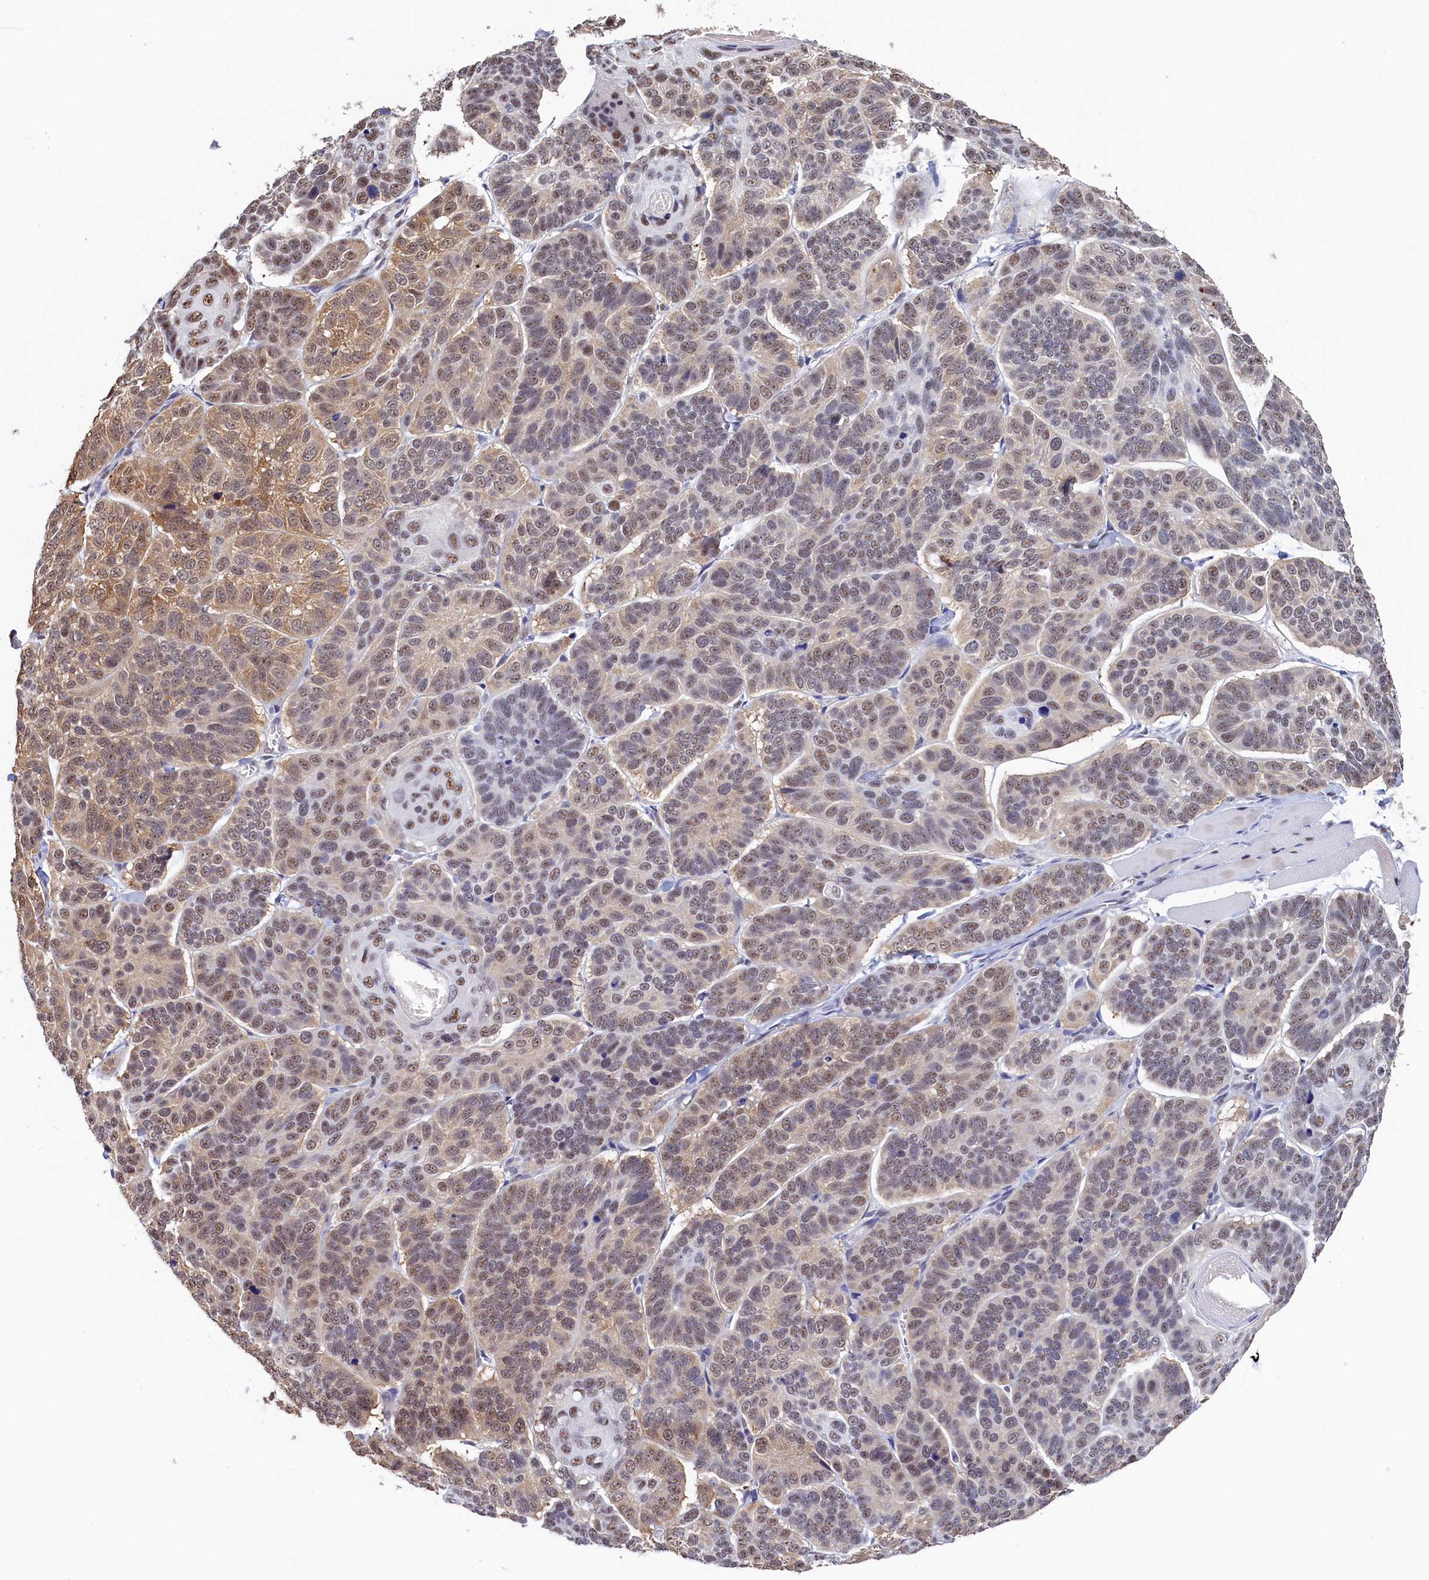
{"staining": {"intensity": "moderate", "quantity": "25%-75%", "location": "cytoplasmic/membranous,nuclear"}, "tissue": "skin cancer", "cell_type": "Tumor cells", "image_type": "cancer", "snomed": [{"axis": "morphology", "description": "Basal cell carcinoma"}, {"axis": "topography", "description": "Skin"}], "caption": "This micrograph displays immunohistochemistry (IHC) staining of human skin cancer, with medium moderate cytoplasmic/membranous and nuclear staining in approximately 25%-75% of tumor cells.", "gene": "MOSPD3", "patient": {"sex": "male", "age": 62}}